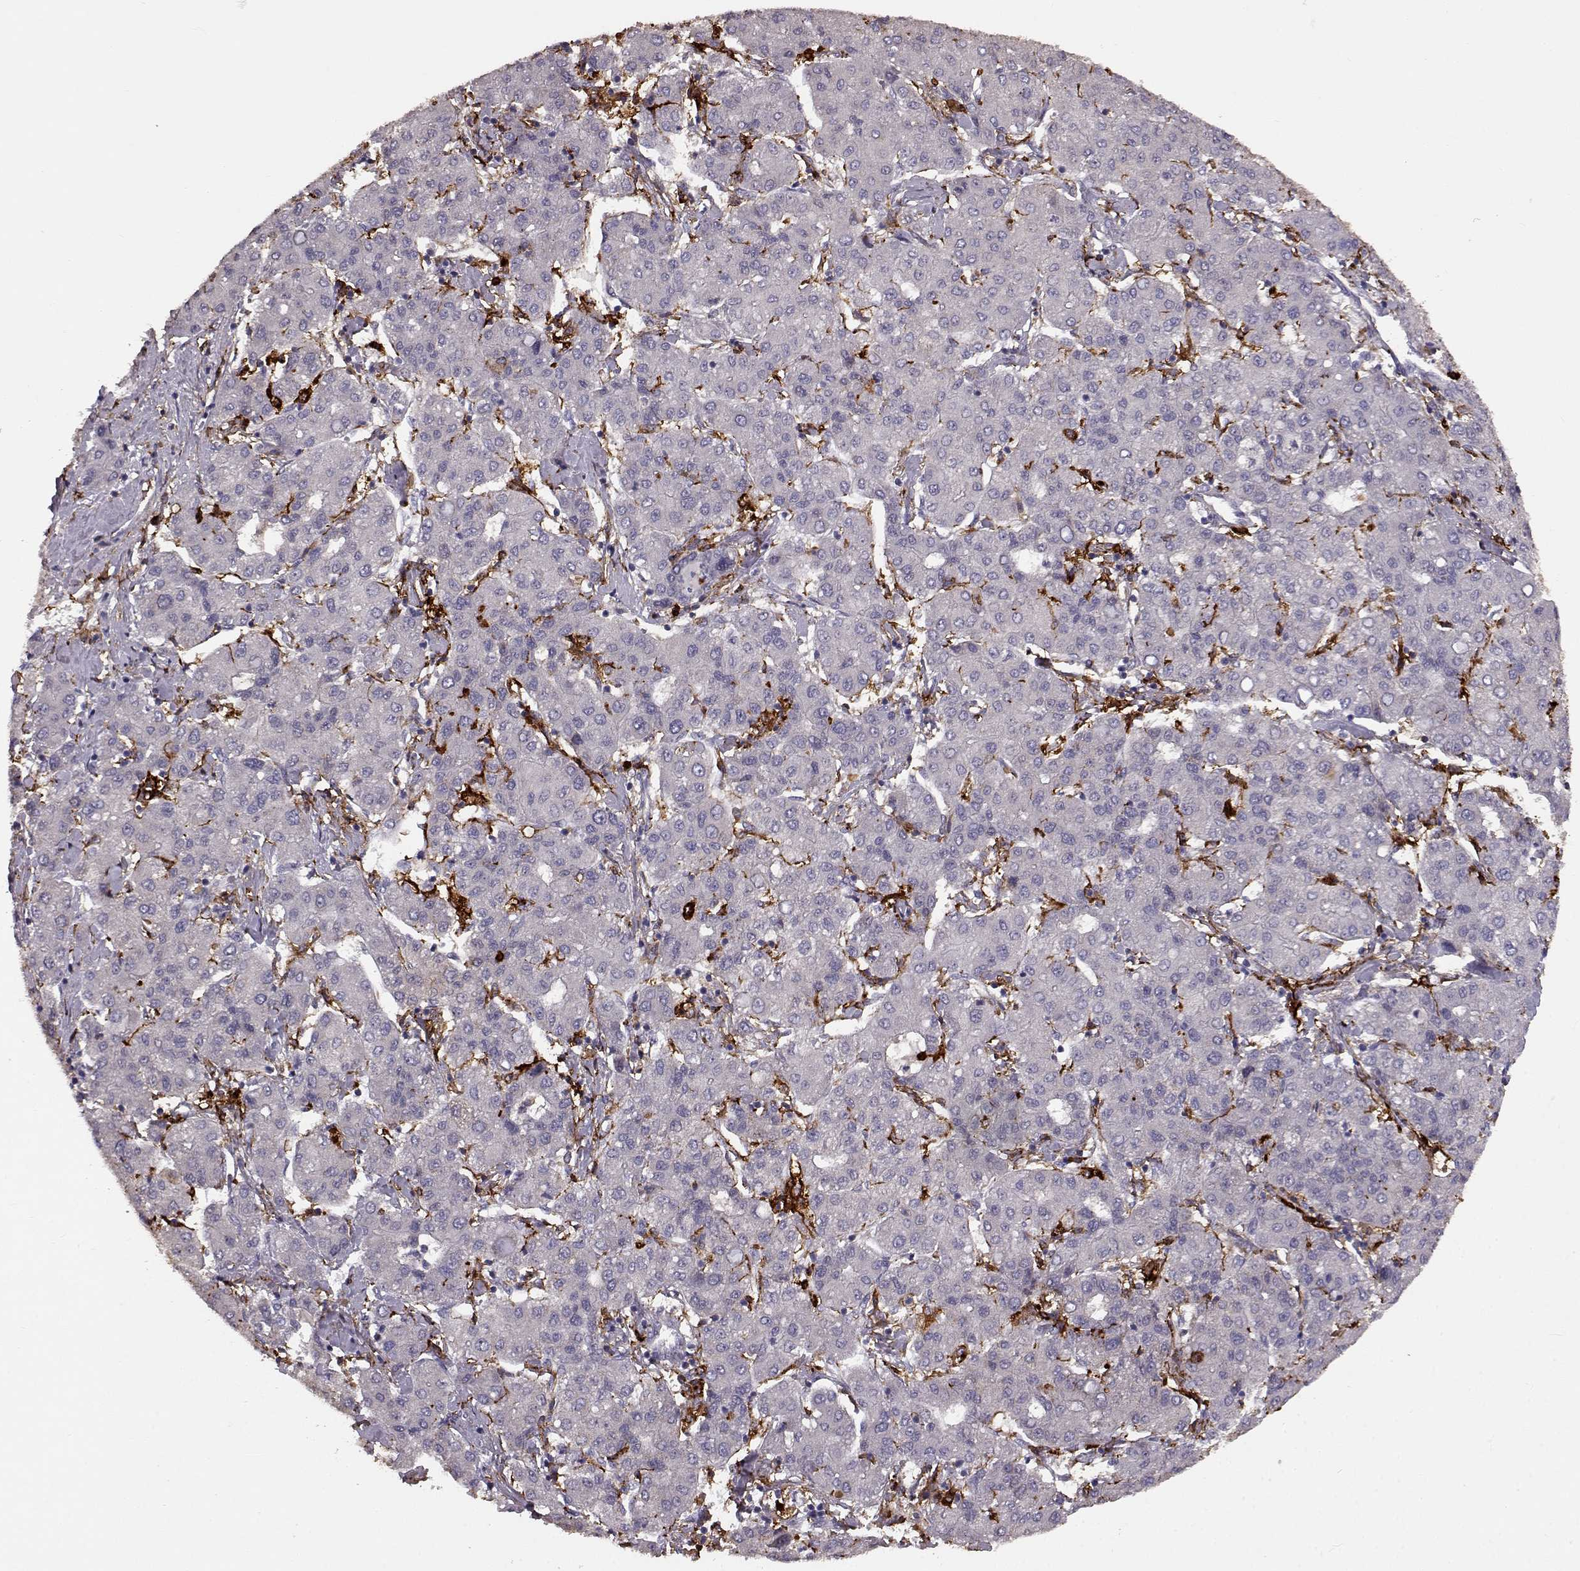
{"staining": {"intensity": "negative", "quantity": "none", "location": "none"}, "tissue": "liver cancer", "cell_type": "Tumor cells", "image_type": "cancer", "snomed": [{"axis": "morphology", "description": "Carcinoma, Hepatocellular, NOS"}, {"axis": "topography", "description": "Liver"}], "caption": "This is an IHC photomicrograph of human liver hepatocellular carcinoma. There is no positivity in tumor cells.", "gene": "CCNF", "patient": {"sex": "male", "age": 65}}